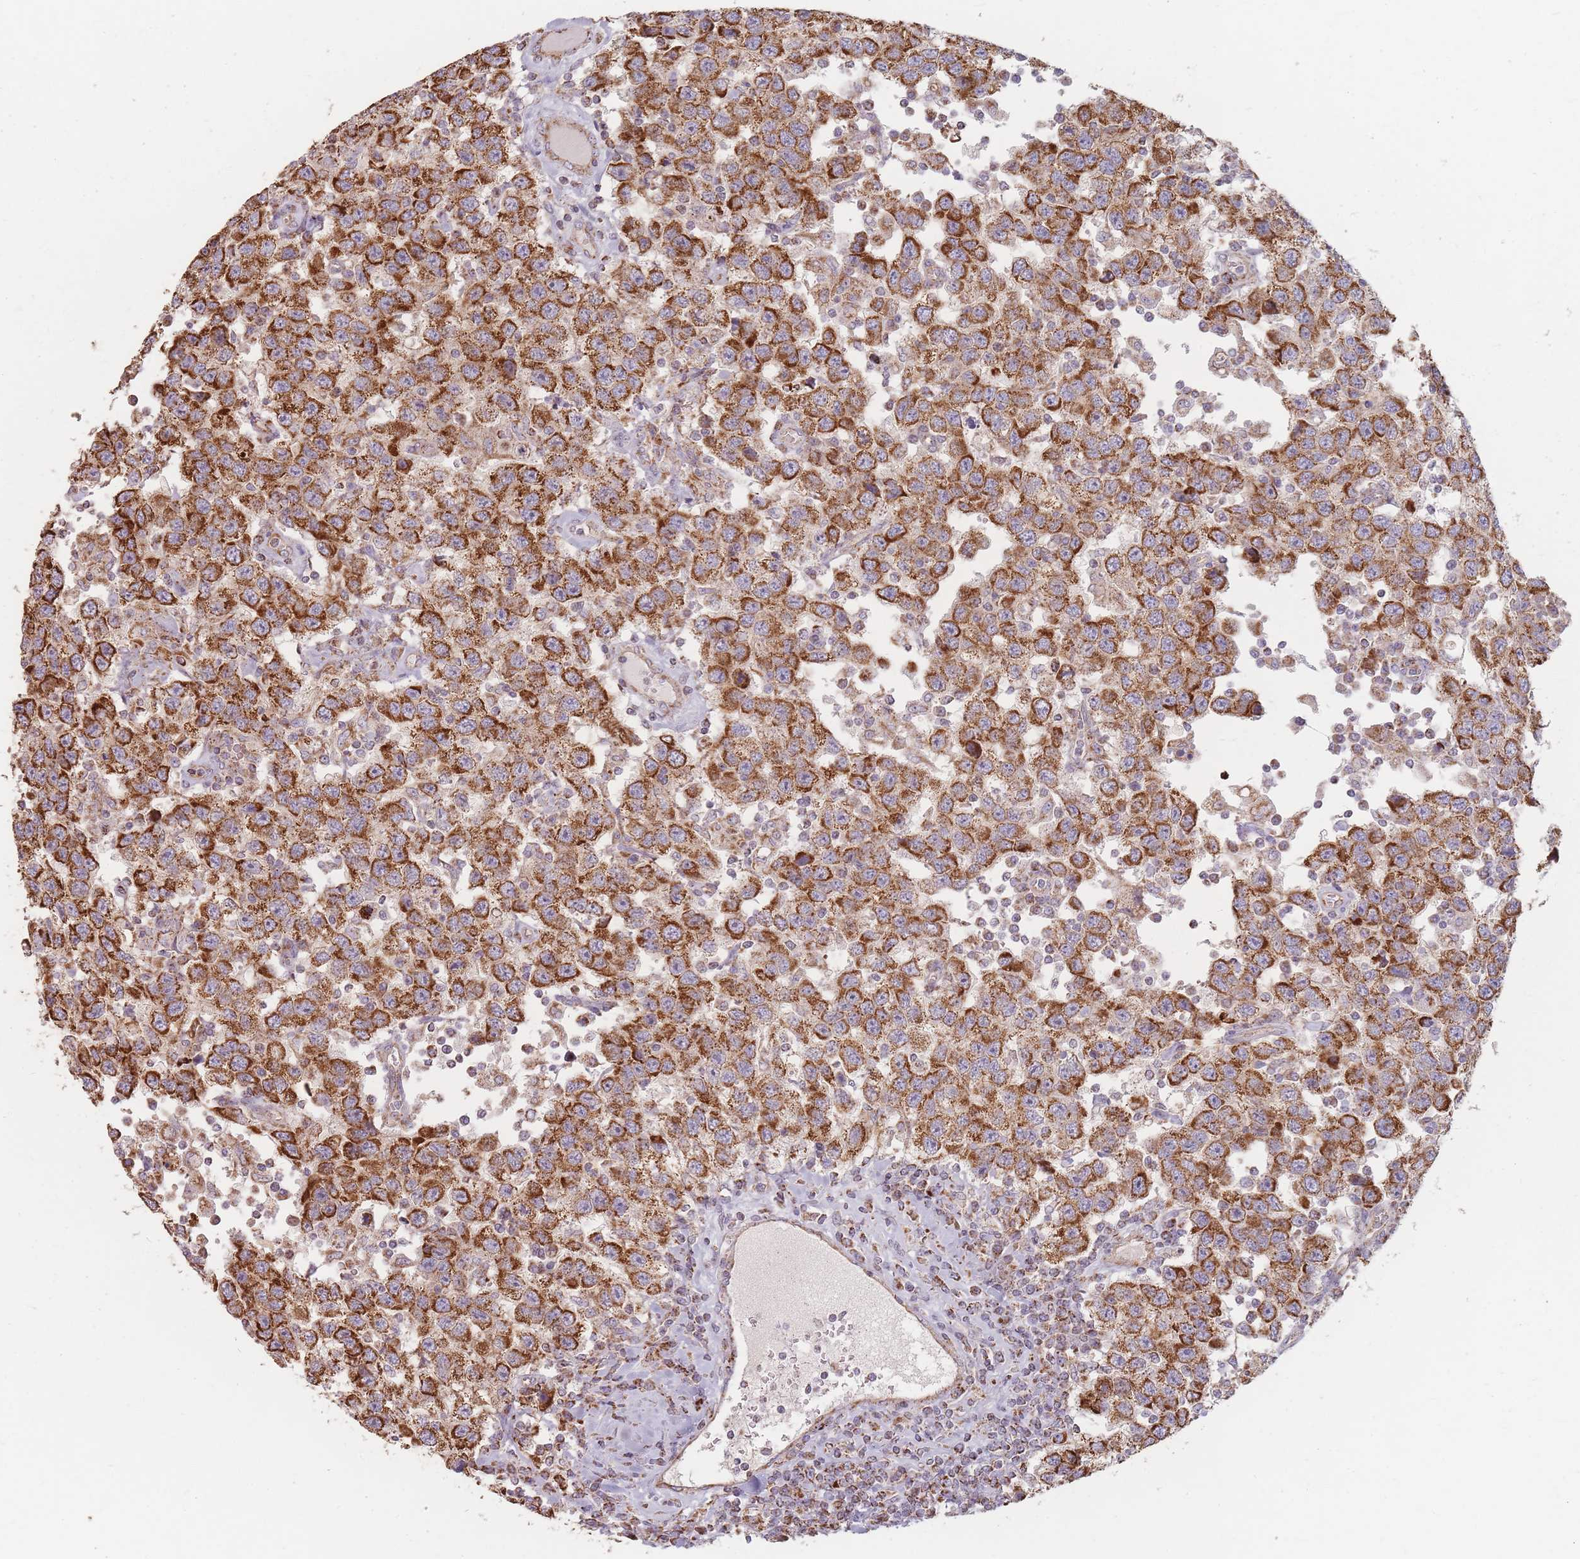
{"staining": {"intensity": "strong", "quantity": ">75%", "location": "cytoplasmic/membranous"}, "tissue": "testis cancer", "cell_type": "Tumor cells", "image_type": "cancer", "snomed": [{"axis": "morphology", "description": "Seminoma, NOS"}, {"axis": "topography", "description": "Testis"}], "caption": "Immunohistochemistry (IHC) of human testis cancer reveals high levels of strong cytoplasmic/membranous expression in approximately >75% of tumor cells.", "gene": "ESRP2", "patient": {"sex": "male", "age": 41}}